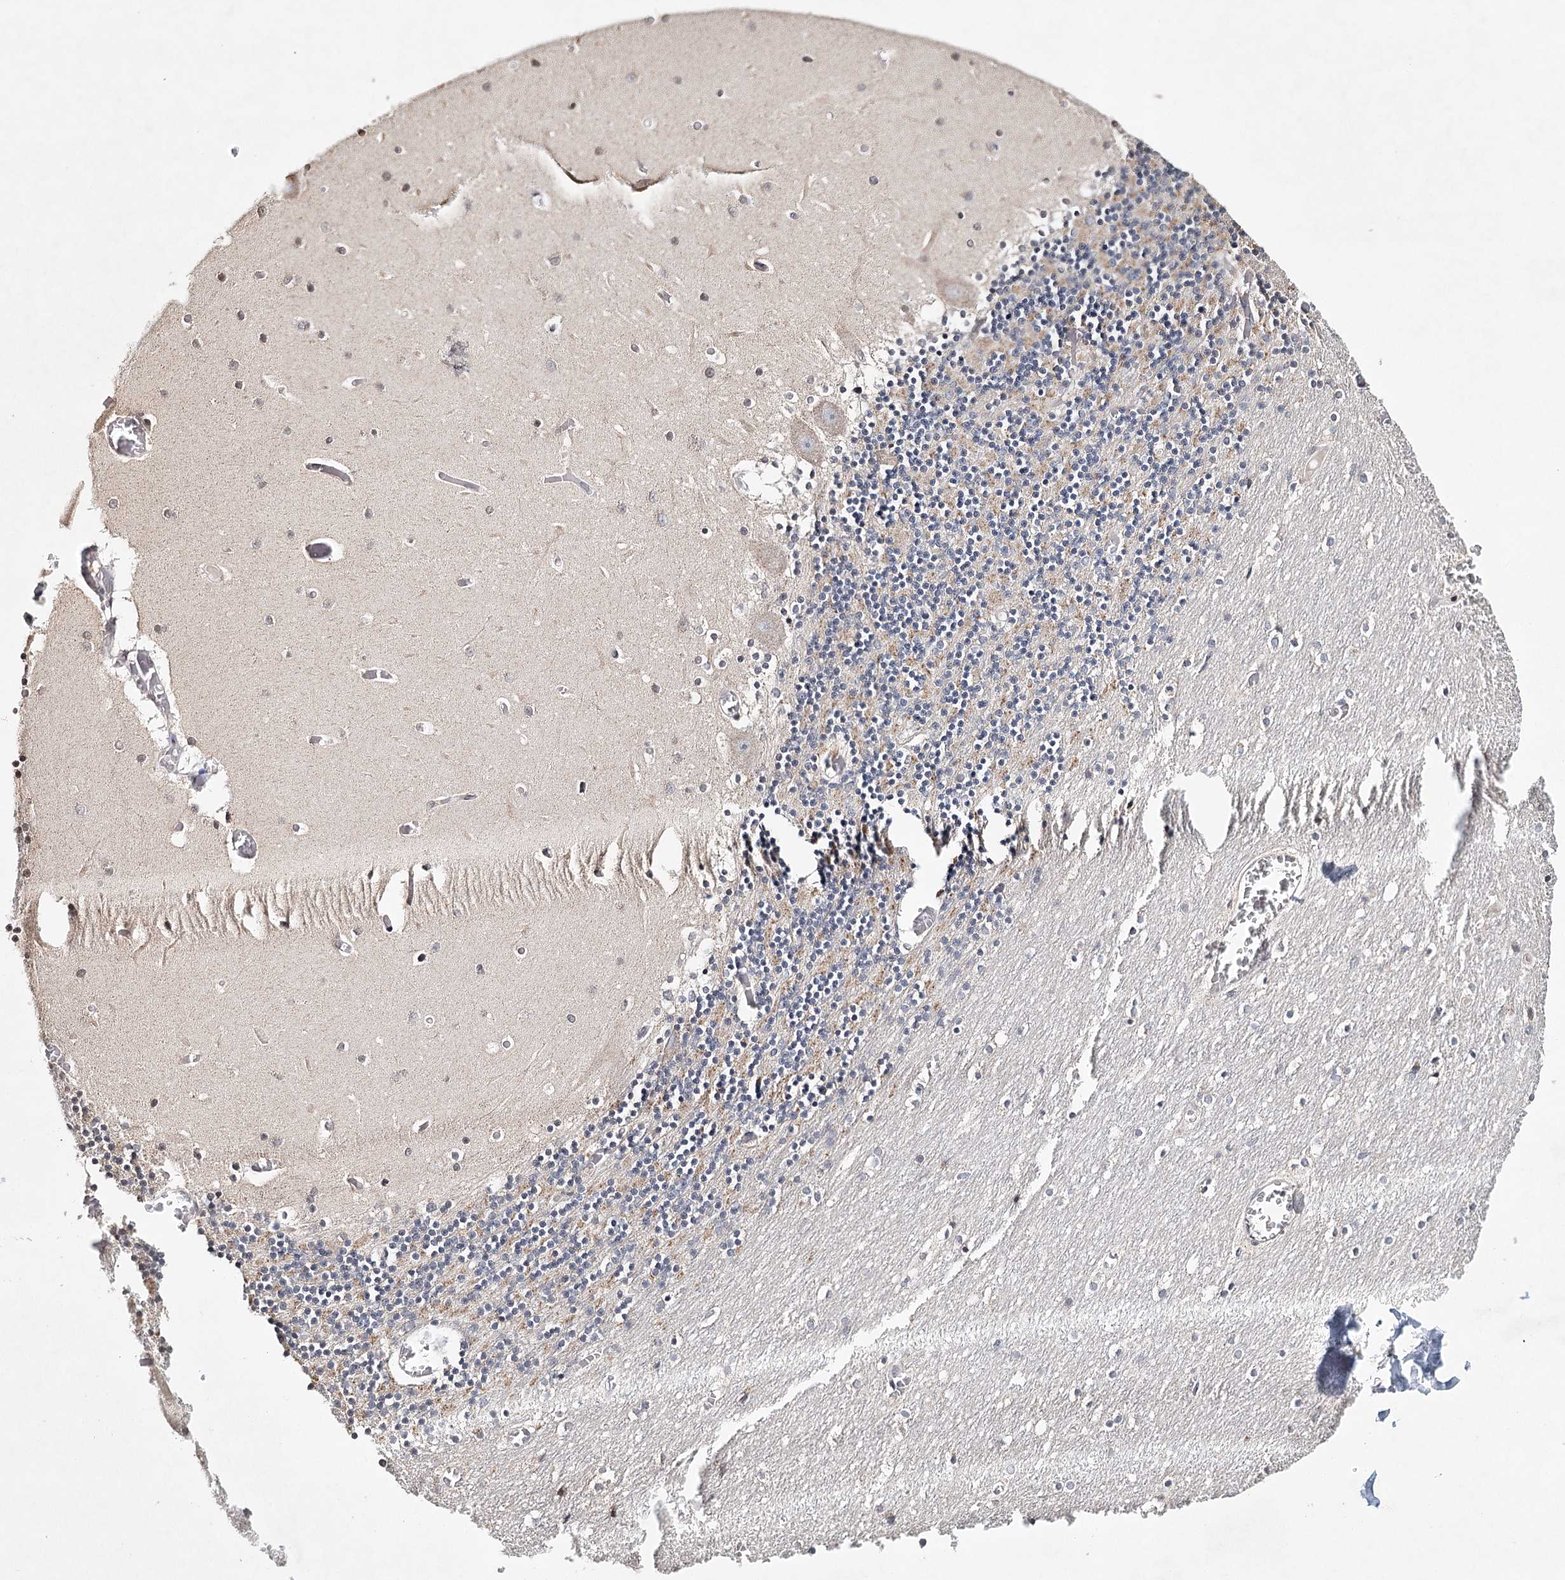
{"staining": {"intensity": "moderate", "quantity": "<25%", "location": "cytoplasmic/membranous"}, "tissue": "cerebellum", "cell_type": "Cells in granular layer", "image_type": "normal", "snomed": [{"axis": "morphology", "description": "Normal tissue, NOS"}, {"axis": "topography", "description": "Cerebellum"}], "caption": "Immunohistochemical staining of unremarkable human cerebellum displays <25% levels of moderate cytoplasmic/membranous protein expression in approximately <25% of cells in granular layer.", "gene": "ICOS", "patient": {"sex": "female", "age": 28}}